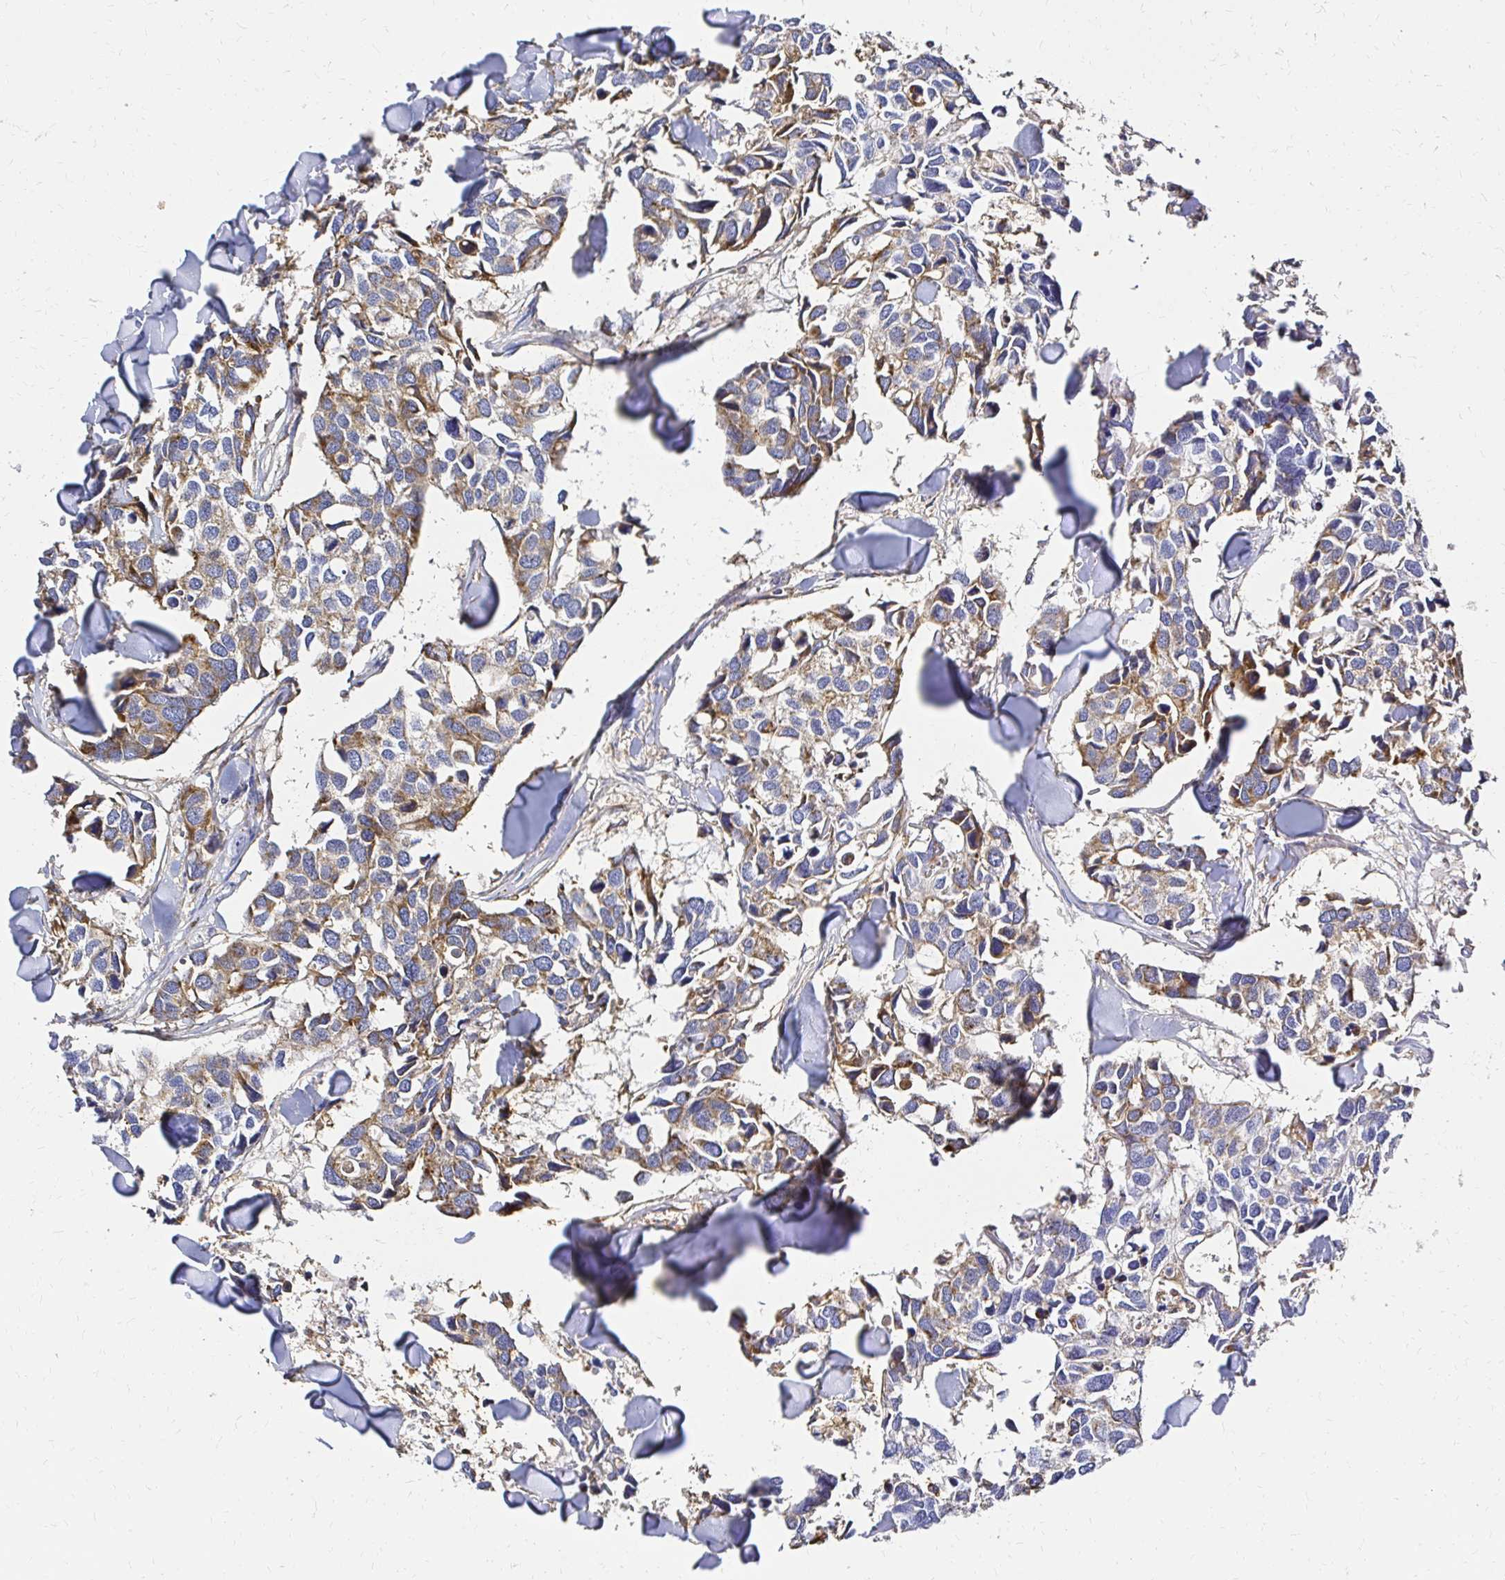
{"staining": {"intensity": "moderate", "quantity": "25%-75%", "location": "cytoplasmic/membranous"}, "tissue": "breast cancer", "cell_type": "Tumor cells", "image_type": "cancer", "snomed": [{"axis": "morphology", "description": "Duct carcinoma"}, {"axis": "topography", "description": "Breast"}], "caption": "Breast cancer (infiltrating ductal carcinoma) stained with a brown dye exhibits moderate cytoplasmic/membranous positive staining in approximately 25%-75% of tumor cells.", "gene": "MRPL13", "patient": {"sex": "female", "age": 83}}